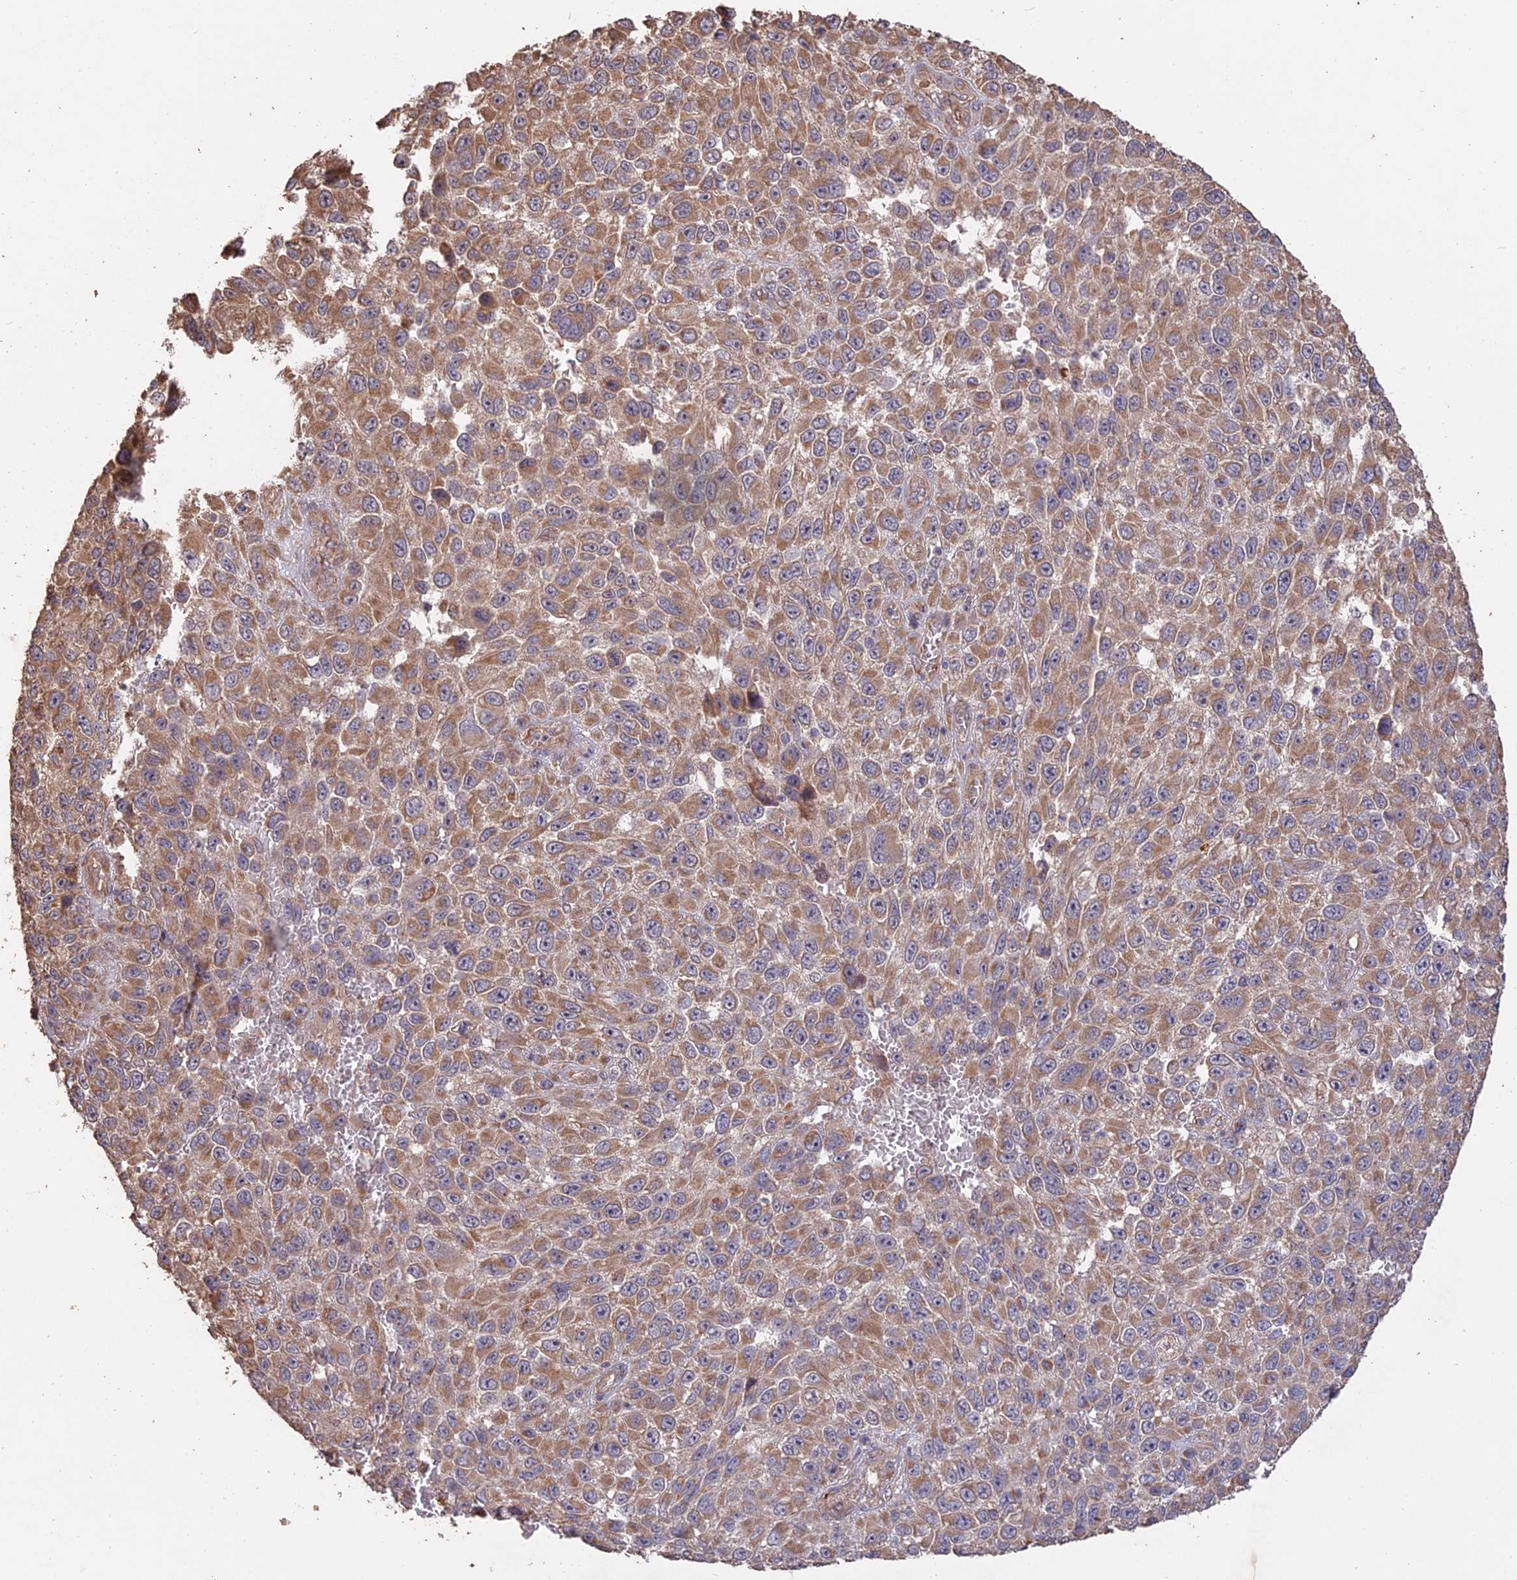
{"staining": {"intensity": "moderate", "quantity": ">75%", "location": "cytoplasmic/membranous"}, "tissue": "melanoma", "cell_type": "Tumor cells", "image_type": "cancer", "snomed": [{"axis": "morphology", "description": "Normal tissue, NOS"}, {"axis": "morphology", "description": "Malignant melanoma, NOS"}, {"axis": "topography", "description": "Skin"}], "caption": "Immunohistochemistry (IHC) (DAB (3,3'-diaminobenzidine)) staining of human melanoma demonstrates moderate cytoplasmic/membranous protein expression in approximately >75% of tumor cells.", "gene": "LAYN", "patient": {"sex": "female", "age": 96}}